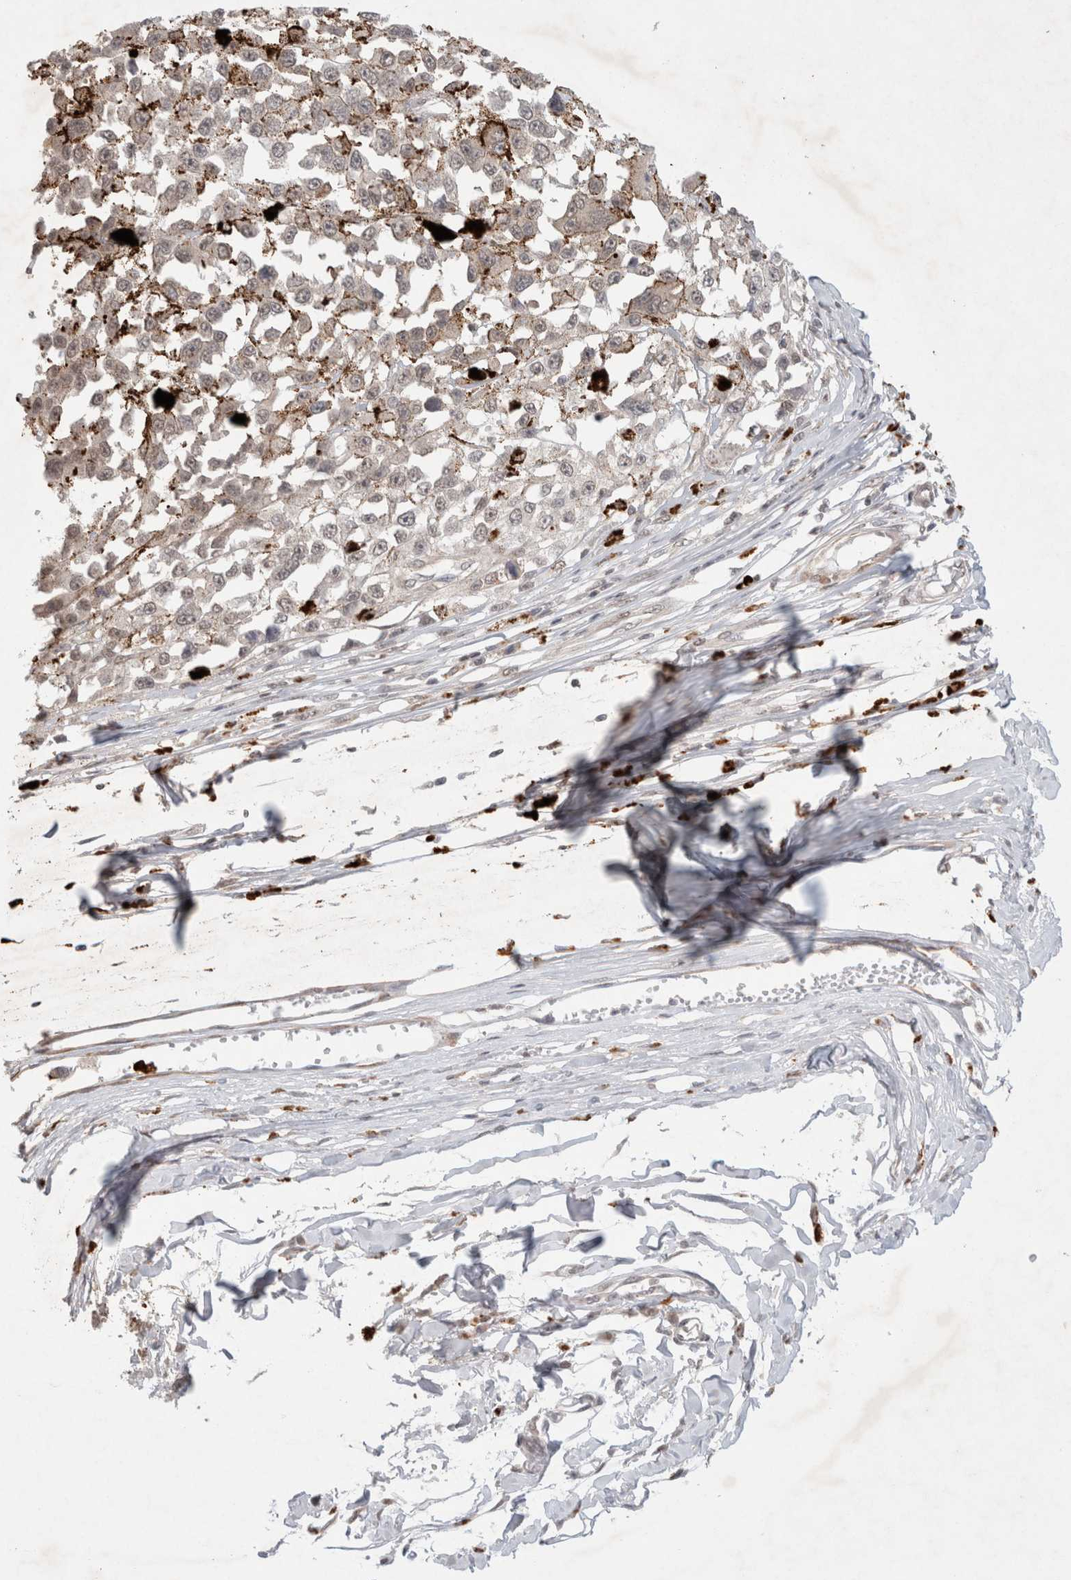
{"staining": {"intensity": "negative", "quantity": "none", "location": "none"}, "tissue": "melanoma", "cell_type": "Tumor cells", "image_type": "cancer", "snomed": [{"axis": "morphology", "description": "Malignant melanoma, Metastatic site"}, {"axis": "topography", "description": "Lymph node"}], "caption": "High magnification brightfield microscopy of malignant melanoma (metastatic site) stained with DAB (3,3'-diaminobenzidine) (brown) and counterstained with hematoxylin (blue): tumor cells show no significant positivity. (DAB immunohistochemistry (IHC) with hematoxylin counter stain).", "gene": "FBXO42", "patient": {"sex": "male", "age": 59}}